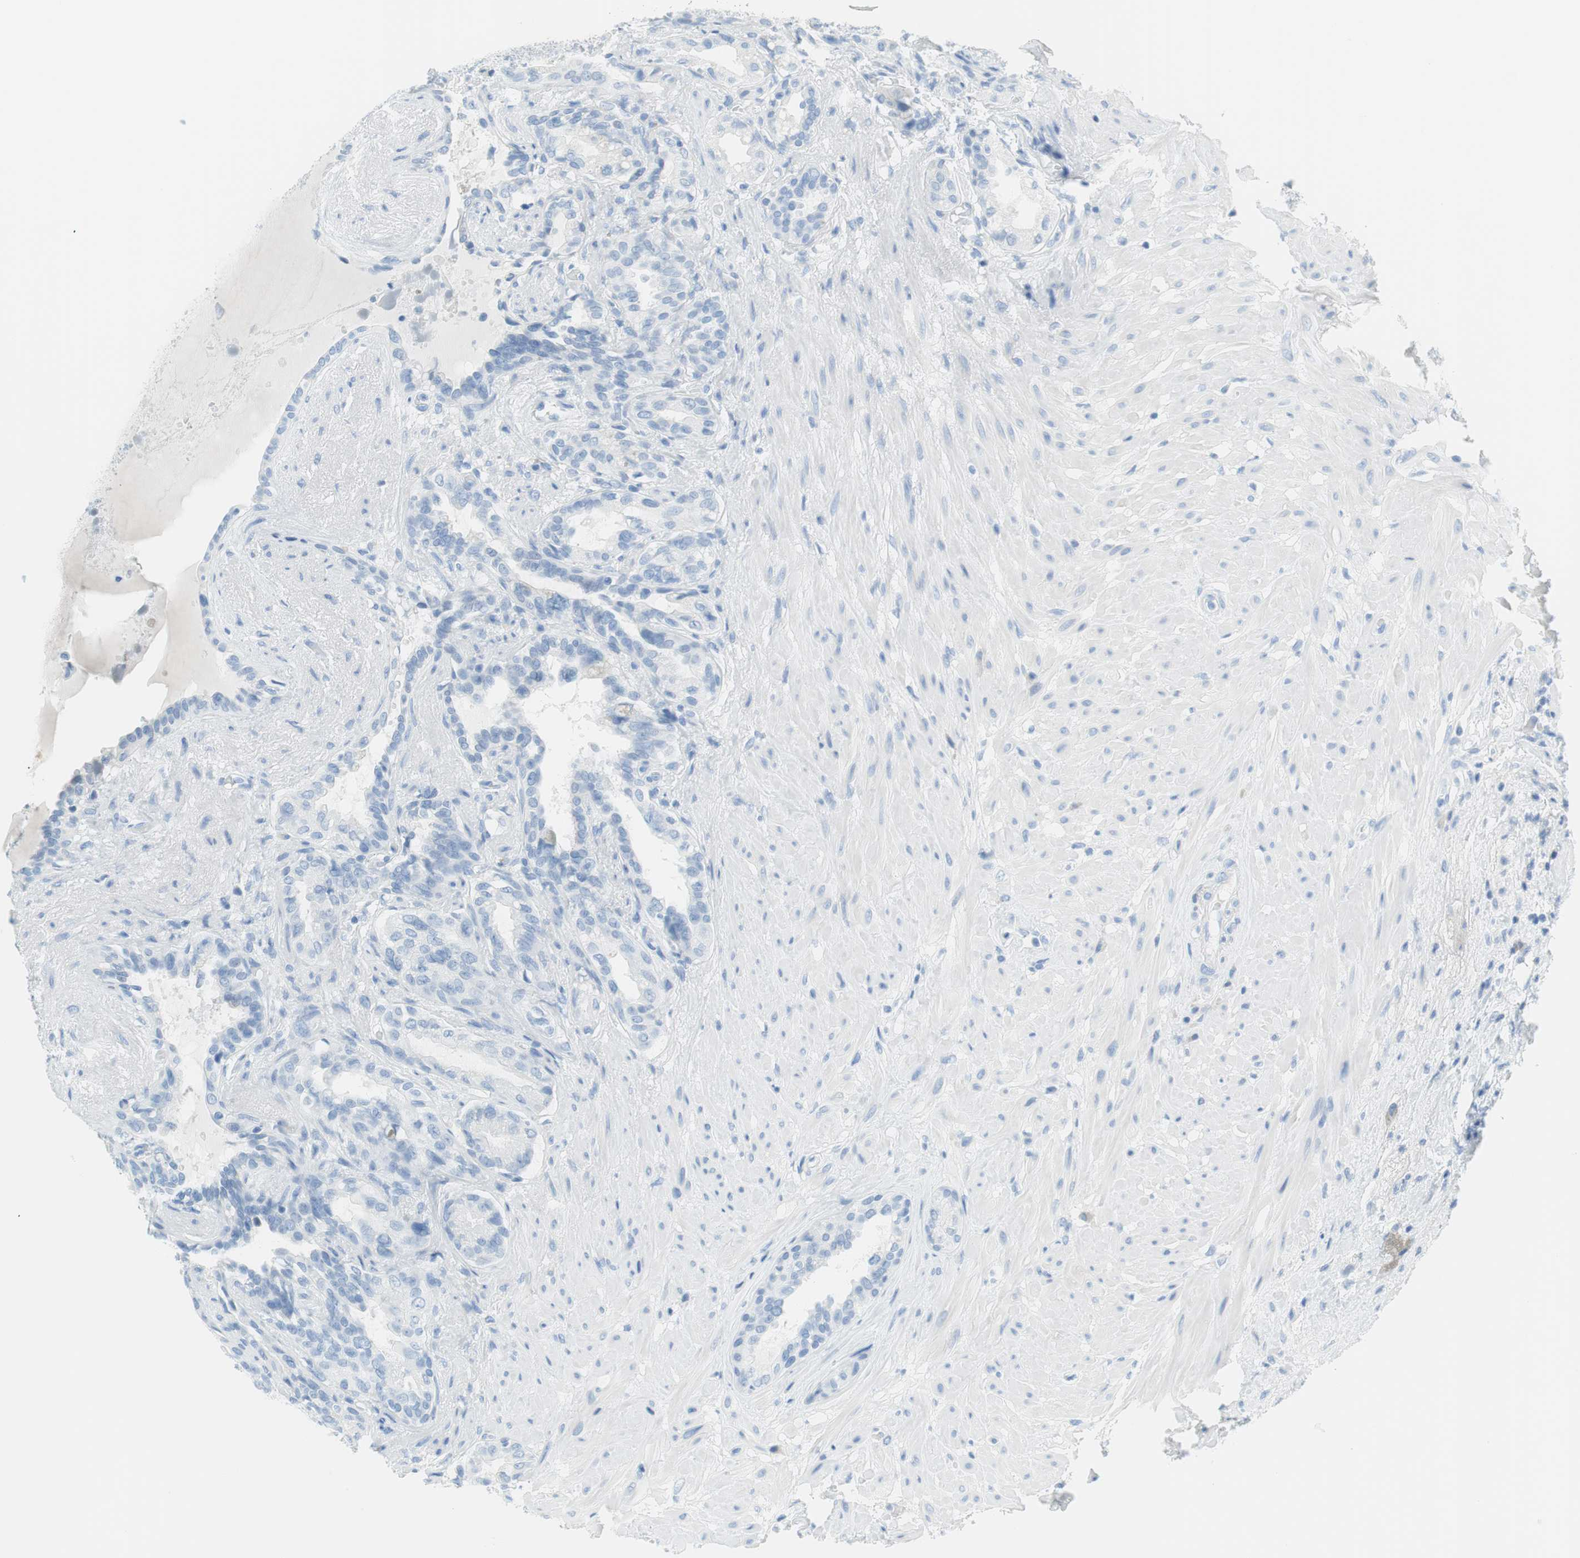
{"staining": {"intensity": "negative", "quantity": "none", "location": "none"}, "tissue": "seminal vesicle", "cell_type": "Glandular cells", "image_type": "normal", "snomed": [{"axis": "morphology", "description": "Normal tissue, NOS"}, {"axis": "topography", "description": "Seminal veicle"}], "caption": "High power microscopy histopathology image of an immunohistochemistry (IHC) micrograph of unremarkable seminal vesicle, revealing no significant staining in glandular cells.", "gene": "MYH1", "patient": {"sex": "male", "age": 61}}